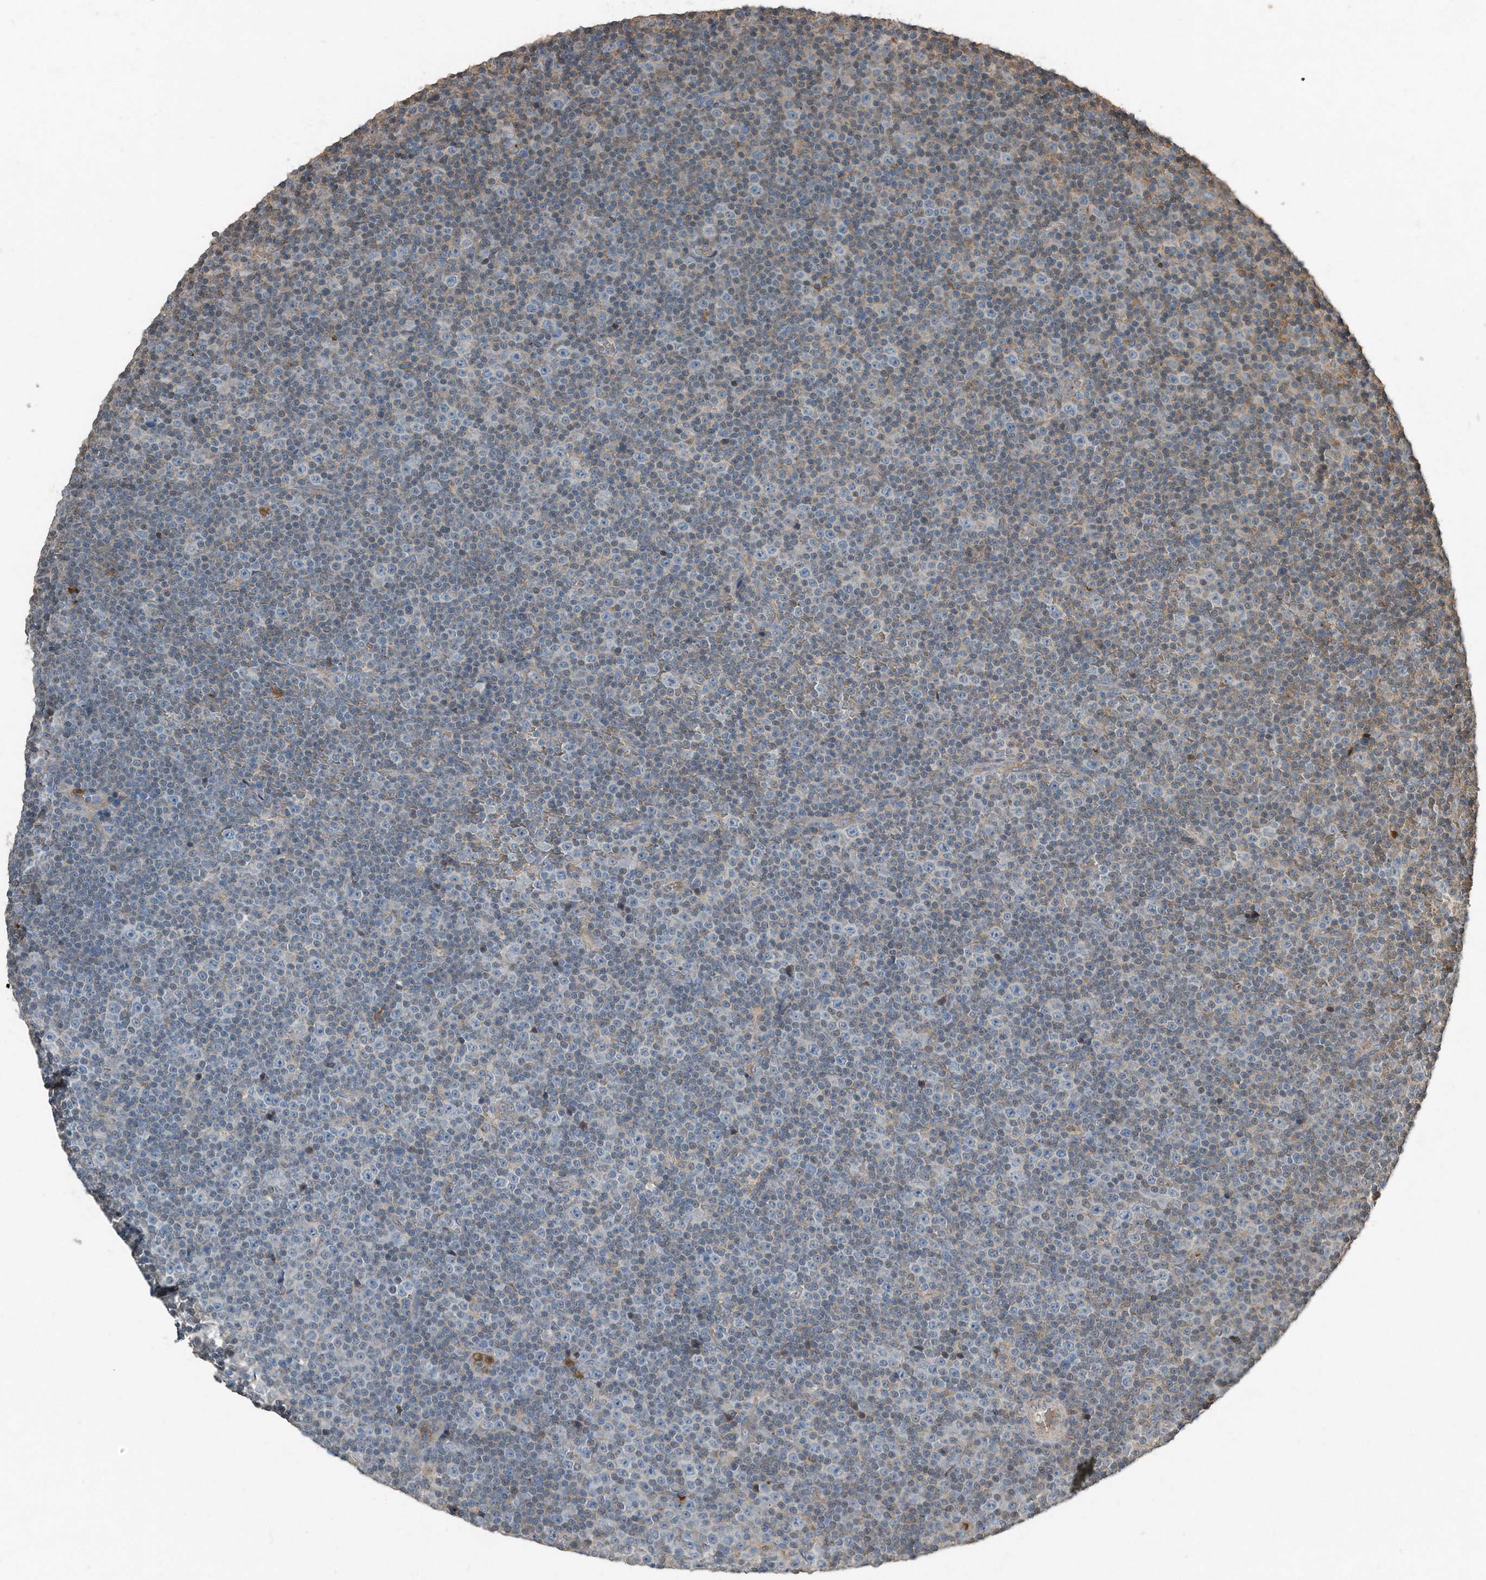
{"staining": {"intensity": "negative", "quantity": "none", "location": "none"}, "tissue": "lymphoma", "cell_type": "Tumor cells", "image_type": "cancer", "snomed": [{"axis": "morphology", "description": "Malignant lymphoma, non-Hodgkin's type, Low grade"}, {"axis": "topography", "description": "Lymph node"}], "caption": "The histopathology image exhibits no staining of tumor cells in lymphoma.", "gene": "C9", "patient": {"sex": "female", "age": 67}}